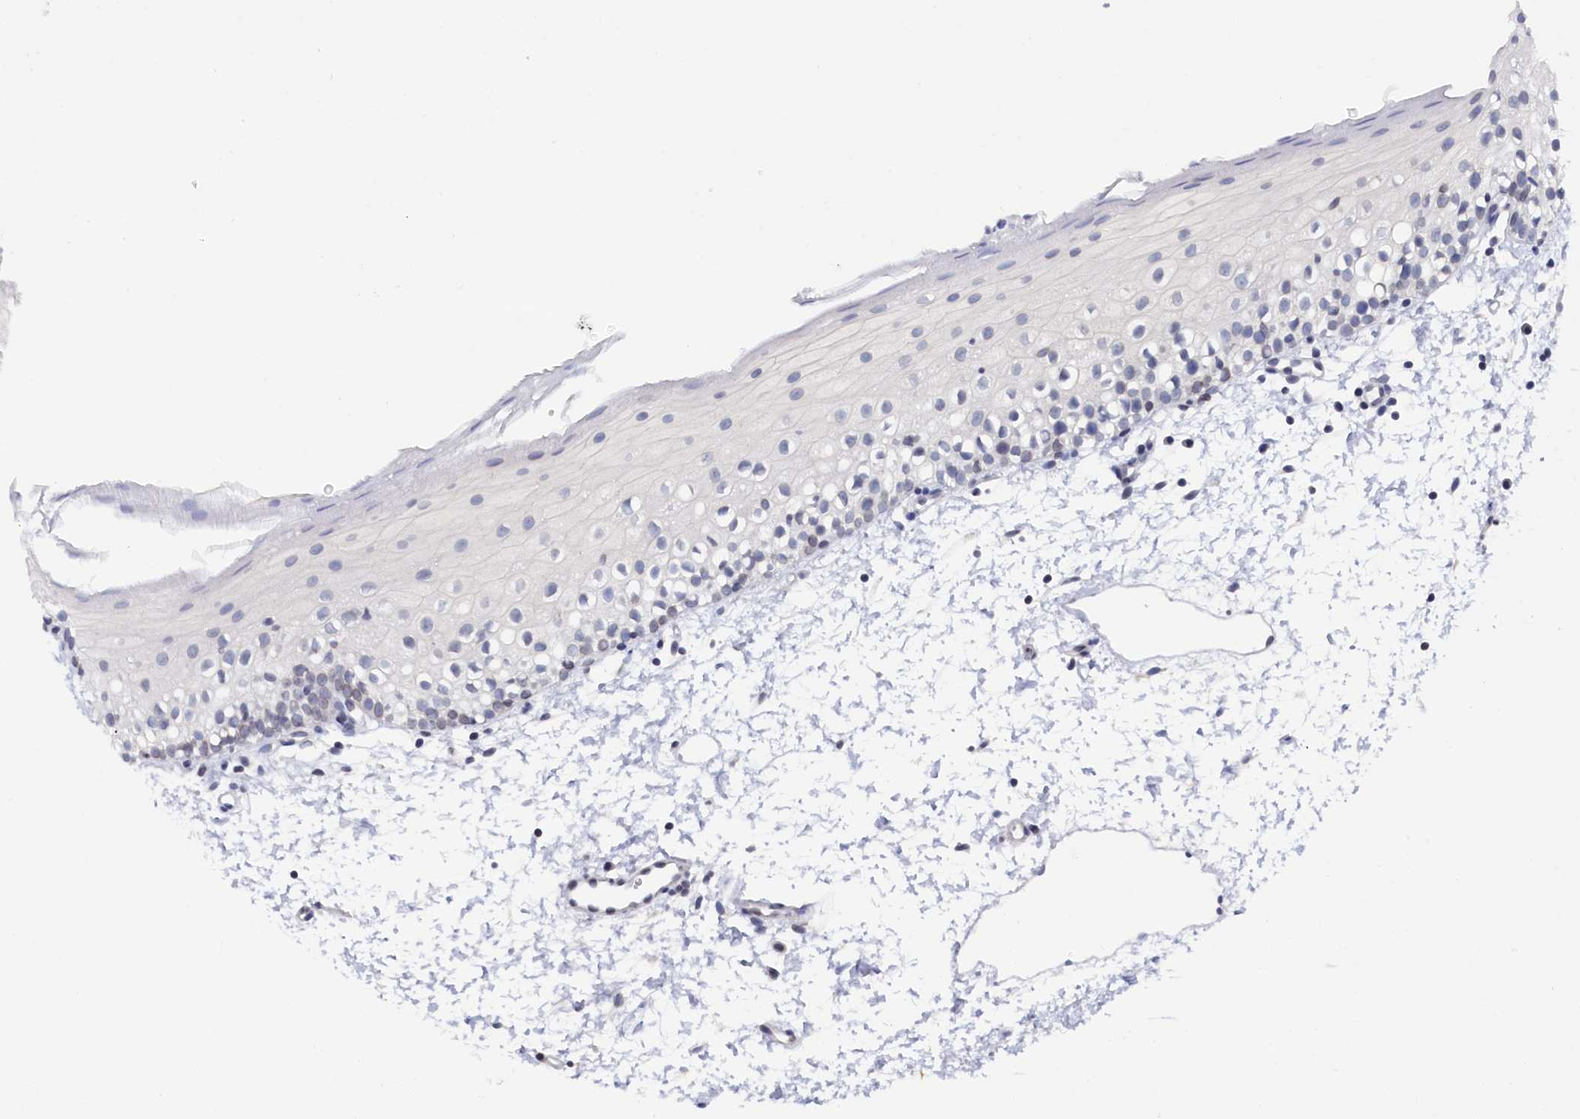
{"staining": {"intensity": "weak", "quantity": "<25%", "location": "nuclear"}, "tissue": "oral mucosa", "cell_type": "Squamous epithelial cells", "image_type": "normal", "snomed": [{"axis": "morphology", "description": "Normal tissue, NOS"}, {"axis": "topography", "description": "Oral tissue"}], "caption": "This photomicrograph is of normal oral mucosa stained with IHC to label a protein in brown with the nuclei are counter-stained blue. There is no staining in squamous epithelial cells.", "gene": "C11orf54", "patient": {"sex": "male", "age": 28}}